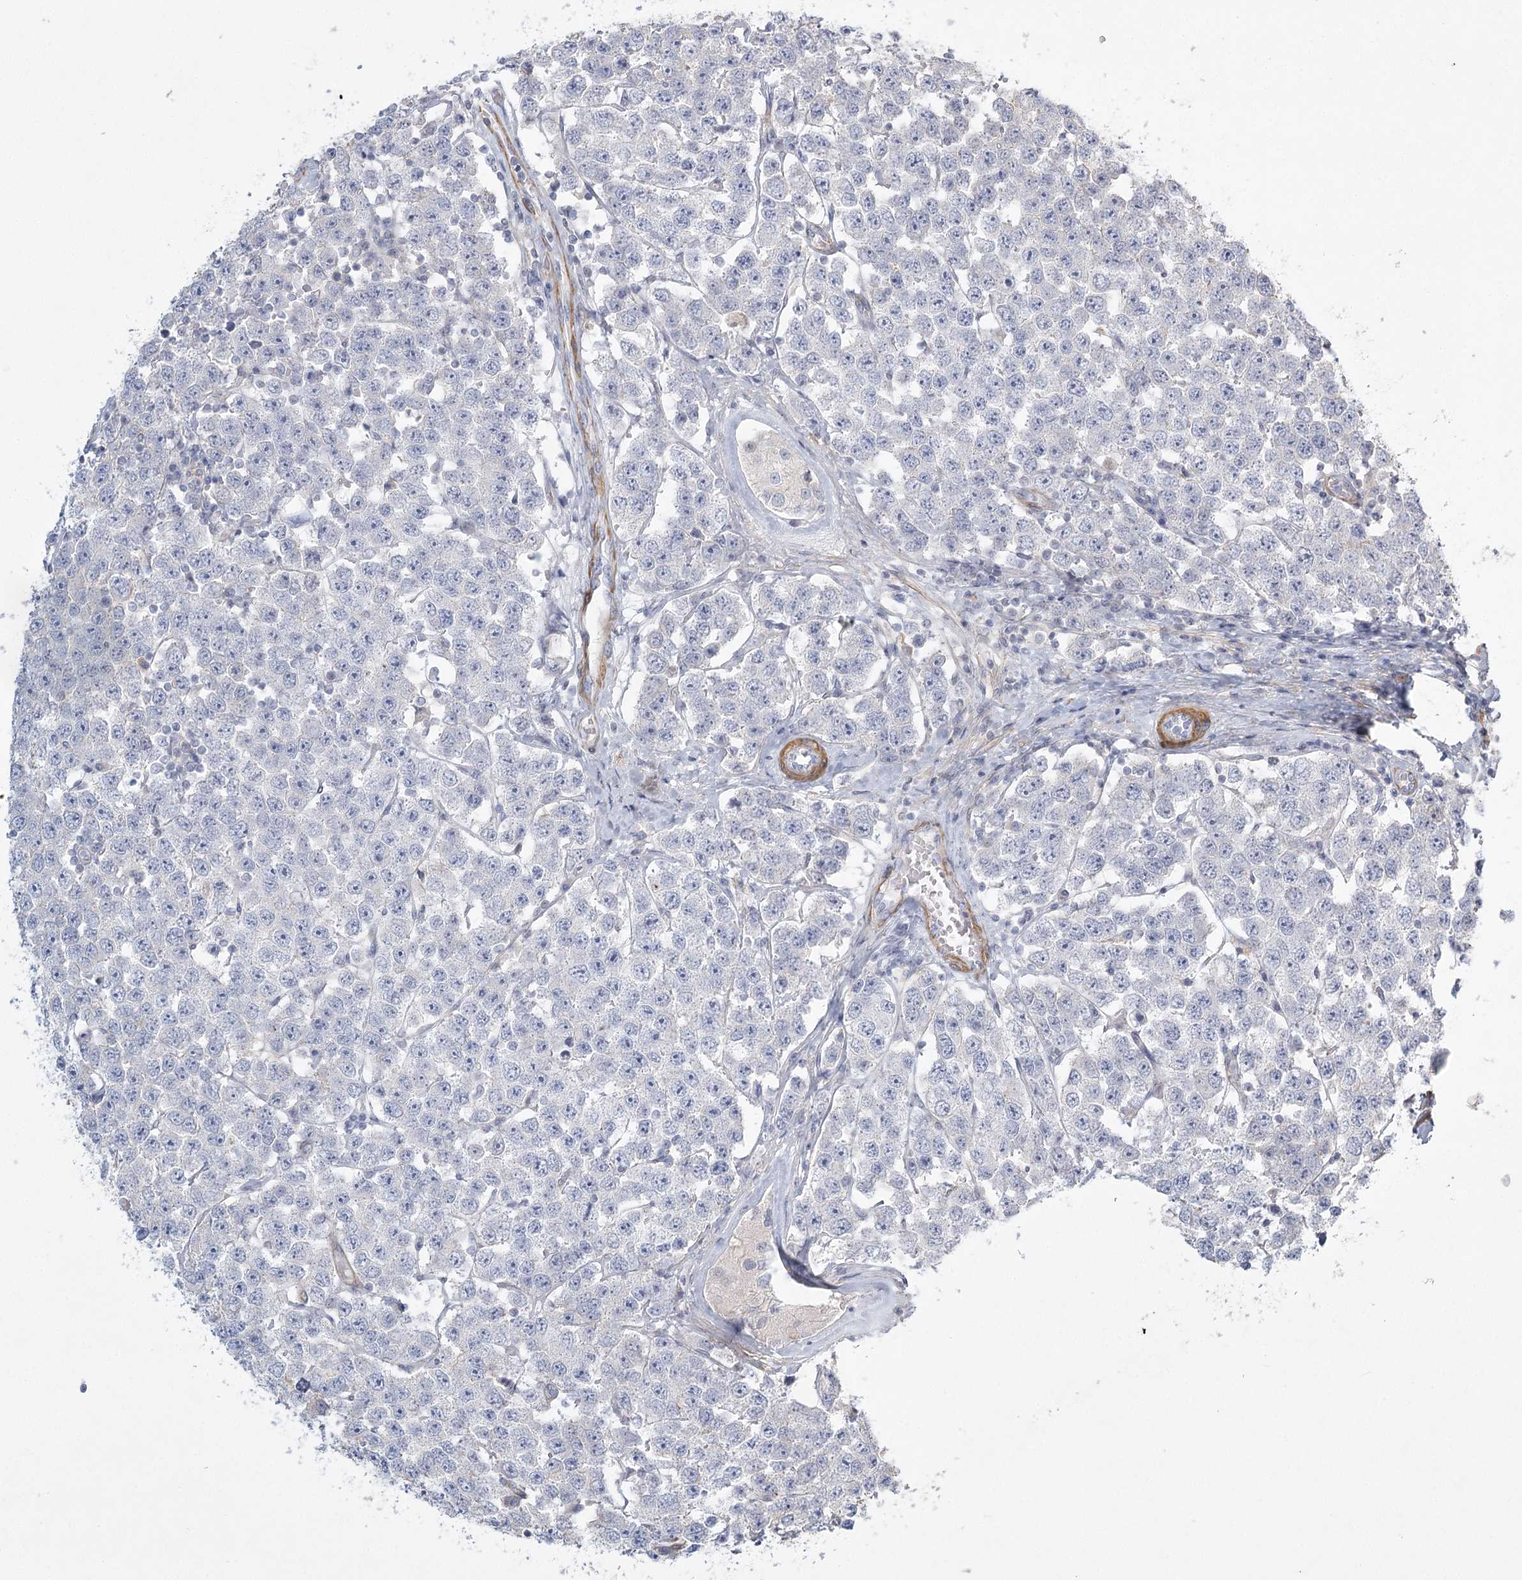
{"staining": {"intensity": "negative", "quantity": "none", "location": "none"}, "tissue": "testis cancer", "cell_type": "Tumor cells", "image_type": "cancer", "snomed": [{"axis": "morphology", "description": "Seminoma, NOS"}, {"axis": "topography", "description": "Testis"}], "caption": "Immunohistochemistry photomicrograph of seminoma (testis) stained for a protein (brown), which demonstrates no staining in tumor cells.", "gene": "INPP4B", "patient": {"sex": "male", "age": 28}}